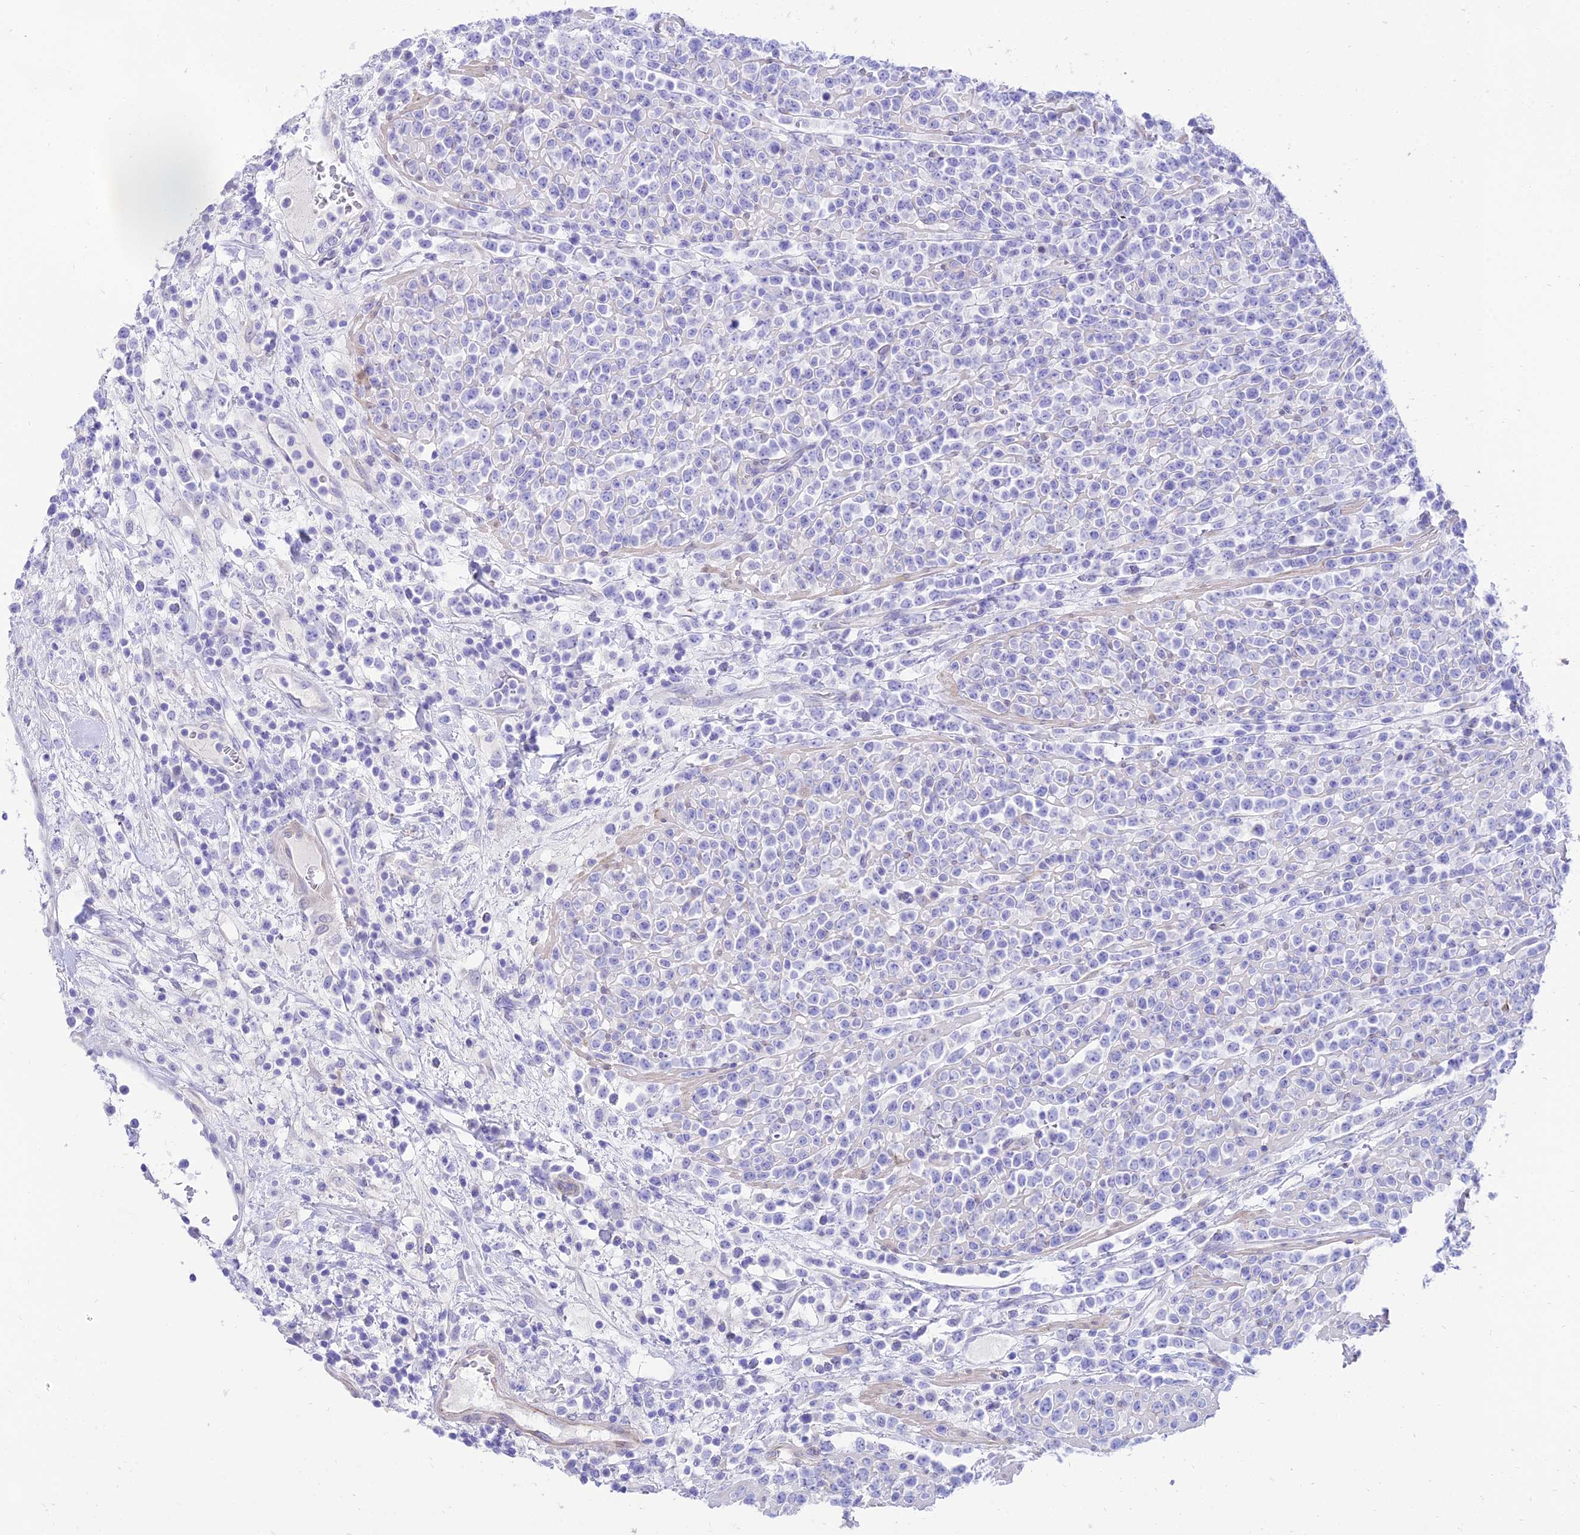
{"staining": {"intensity": "negative", "quantity": "none", "location": "none"}, "tissue": "lymphoma", "cell_type": "Tumor cells", "image_type": "cancer", "snomed": [{"axis": "morphology", "description": "Malignant lymphoma, non-Hodgkin's type, High grade"}, {"axis": "topography", "description": "Colon"}], "caption": "DAB (3,3'-diaminobenzidine) immunohistochemical staining of lymphoma exhibits no significant staining in tumor cells.", "gene": "TAC3", "patient": {"sex": "female", "age": 53}}